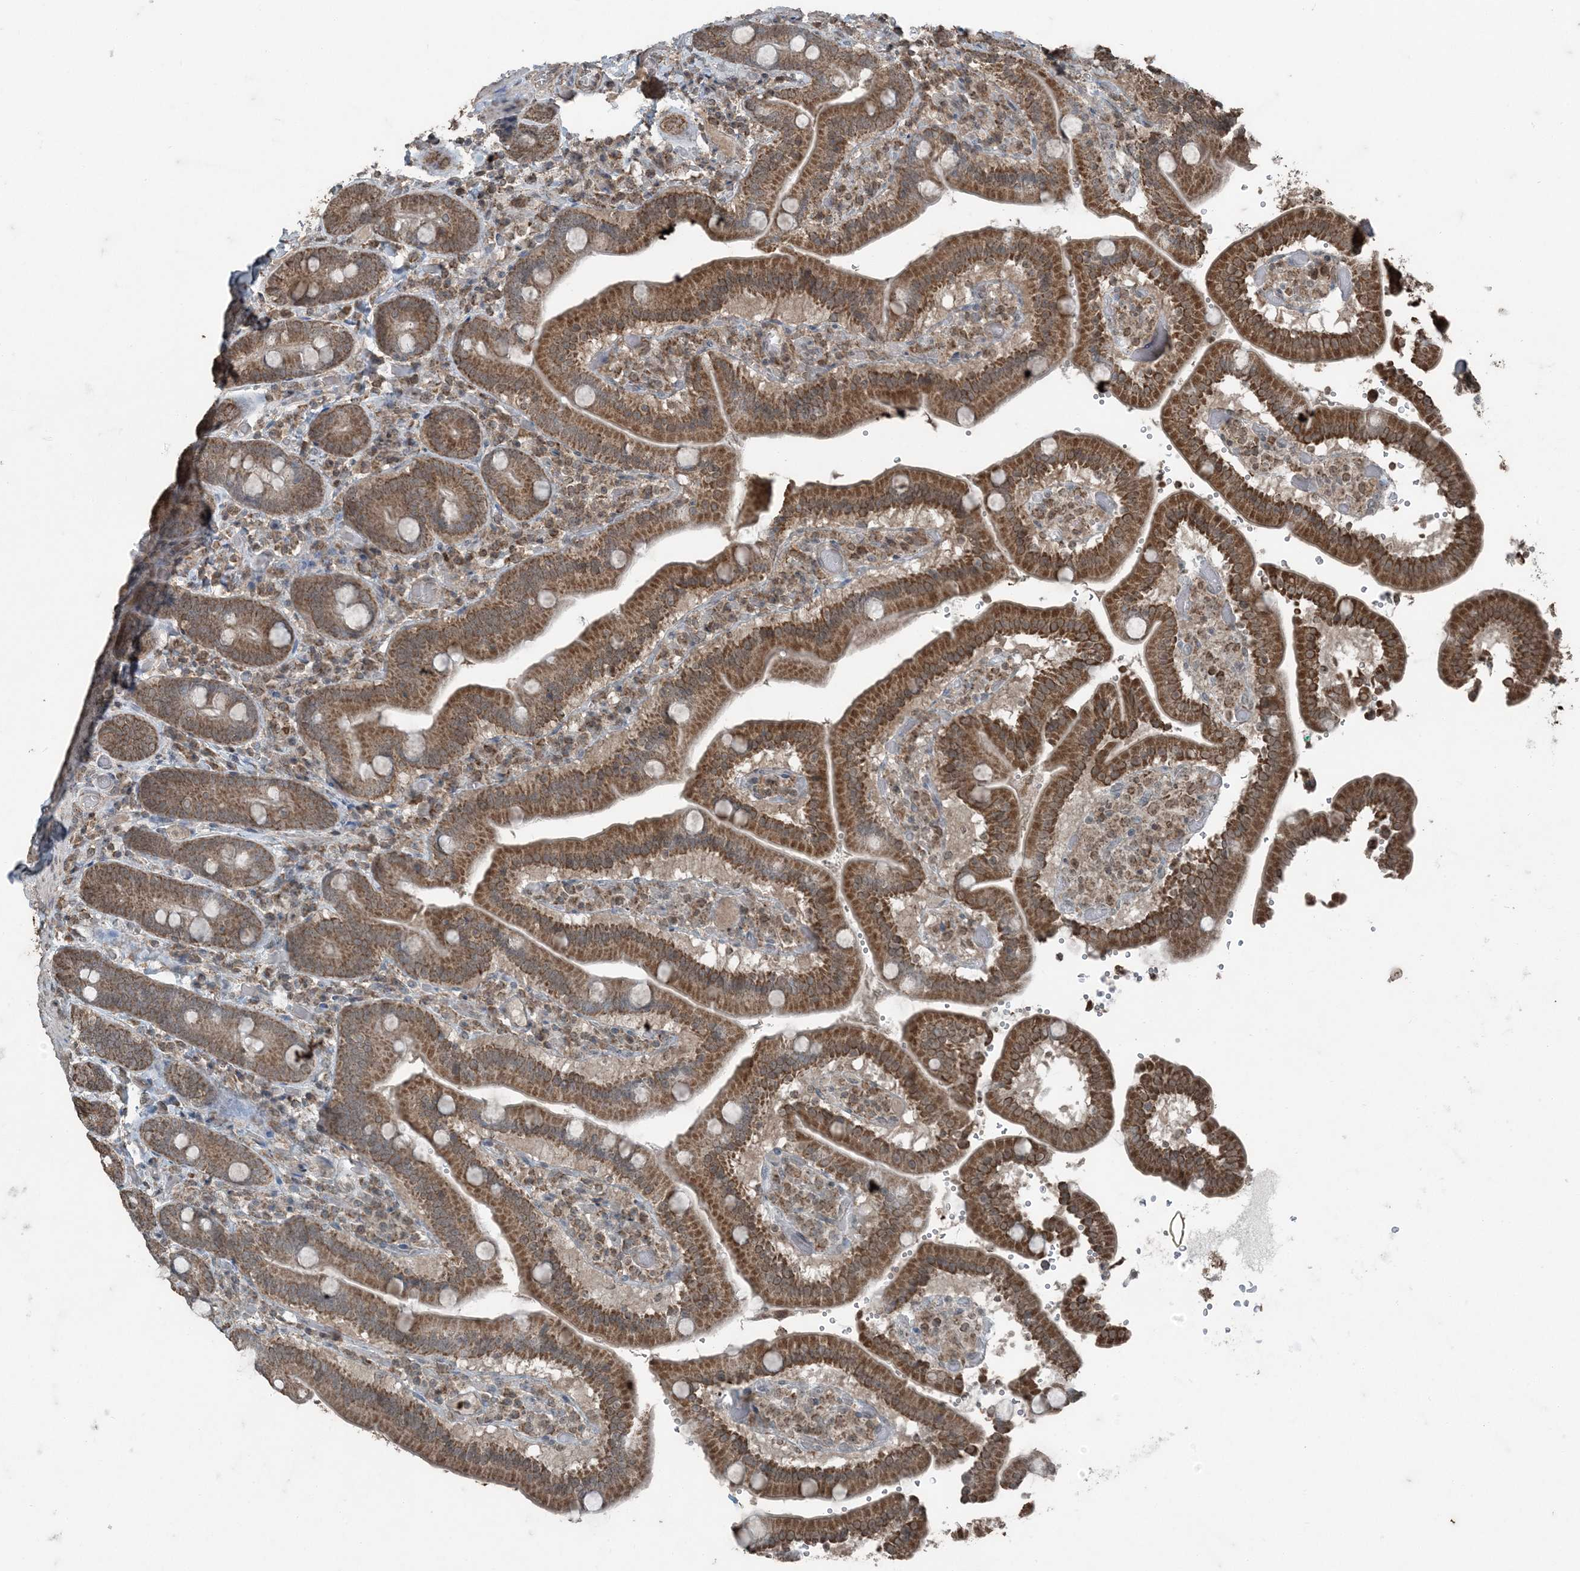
{"staining": {"intensity": "strong", "quantity": ">75%", "location": "cytoplasmic/membranous"}, "tissue": "duodenum", "cell_type": "Glandular cells", "image_type": "normal", "snomed": [{"axis": "morphology", "description": "Normal tissue, NOS"}, {"axis": "topography", "description": "Duodenum"}], "caption": "Immunohistochemical staining of normal human duodenum shows strong cytoplasmic/membranous protein staining in about >75% of glandular cells. (DAB IHC, brown staining for protein, blue staining for nuclei).", "gene": "GNL1", "patient": {"sex": "female", "age": 62}}